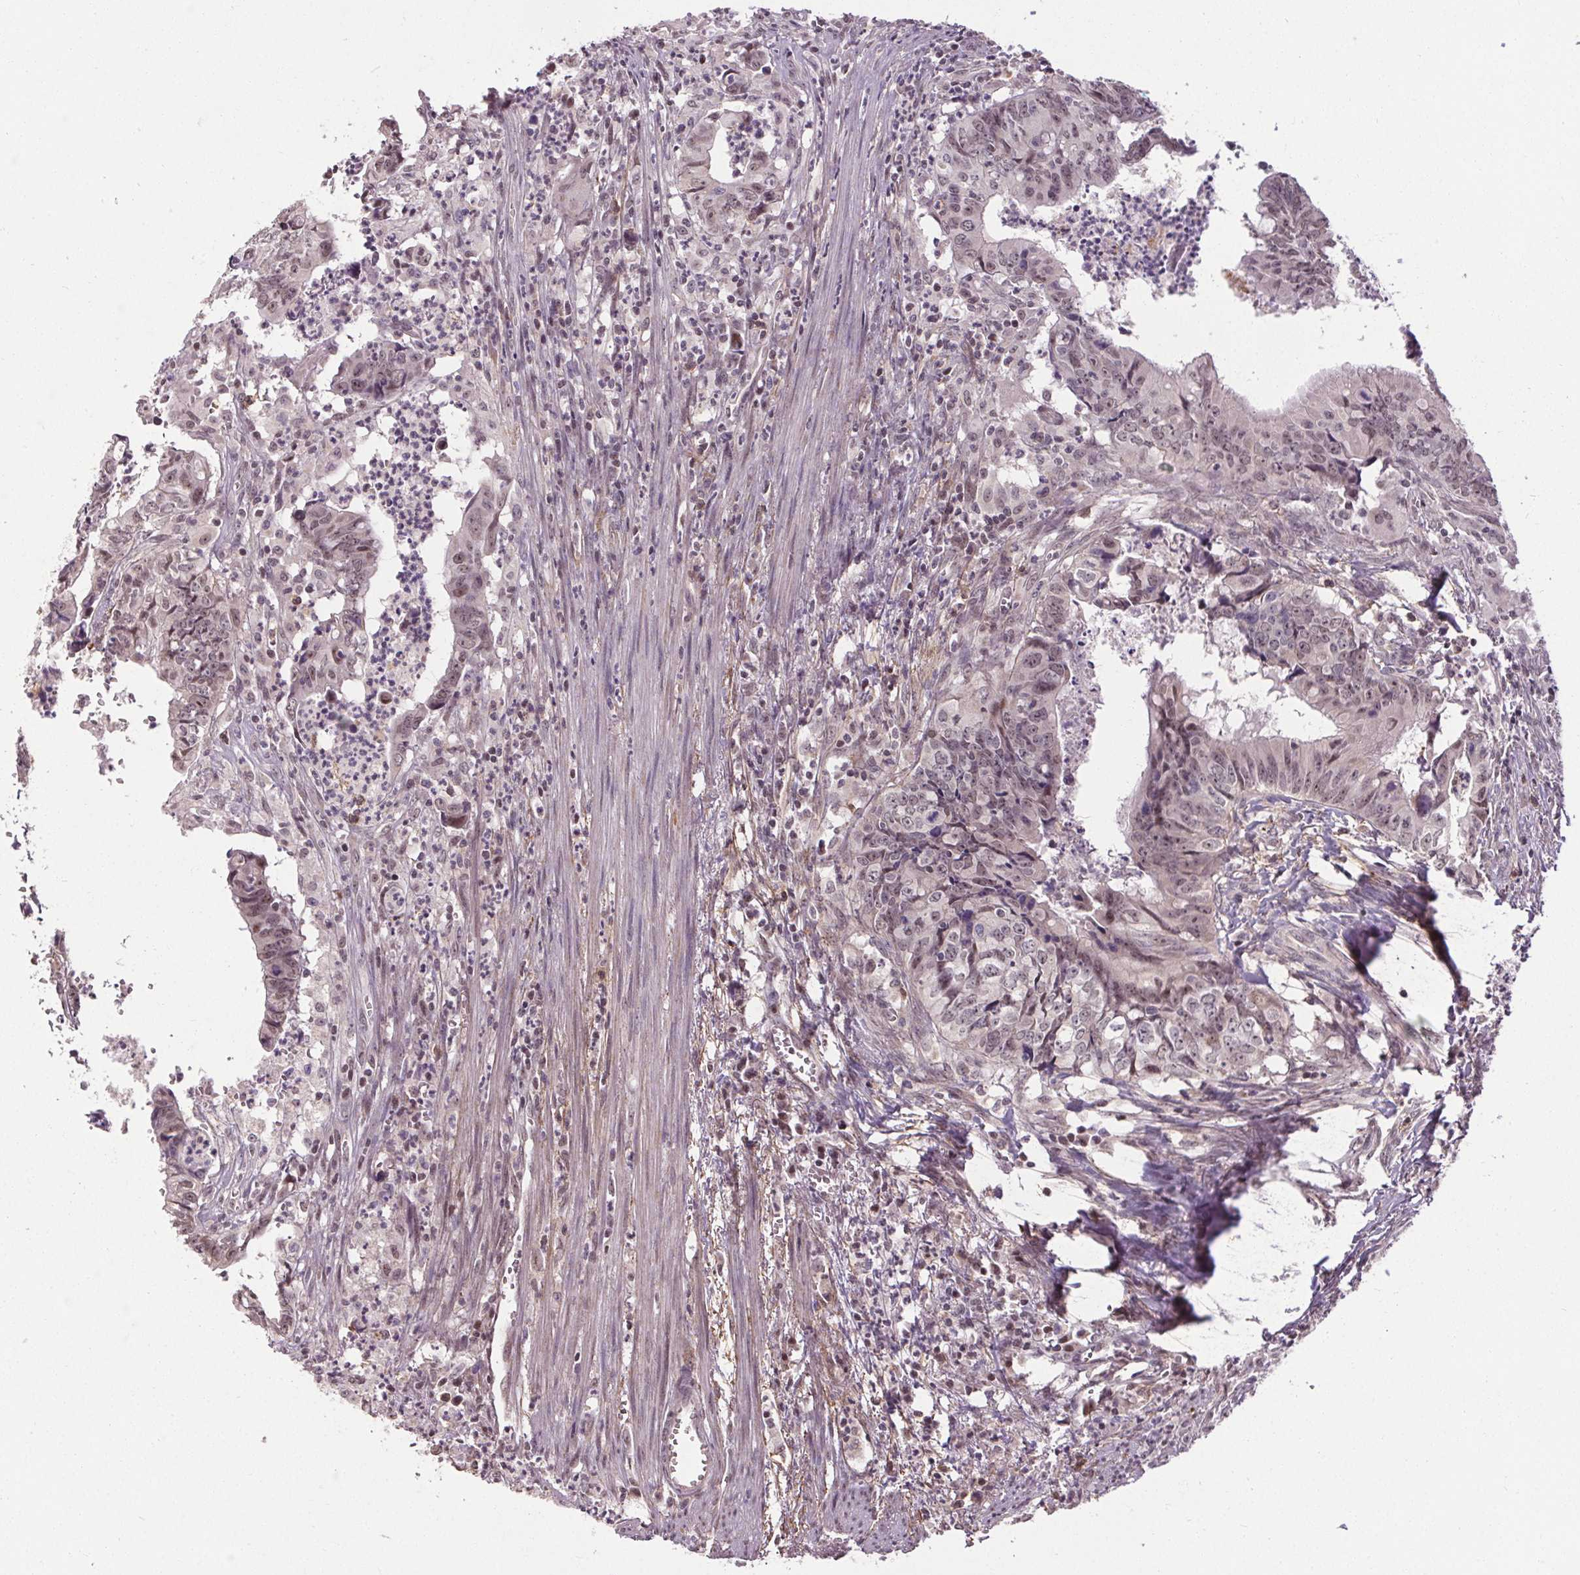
{"staining": {"intensity": "negative", "quantity": "none", "location": "none"}, "tissue": "colorectal cancer", "cell_type": "Tumor cells", "image_type": "cancer", "snomed": [{"axis": "morphology", "description": "Adenocarcinoma, NOS"}, {"axis": "topography", "description": "Colon"}], "caption": "IHC image of human colorectal cancer (adenocarcinoma) stained for a protein (brown), which exhibits no positivity in tumor cells.", "gene": "KIAA0232", "patient": {"sex": "female", "age": 82}}